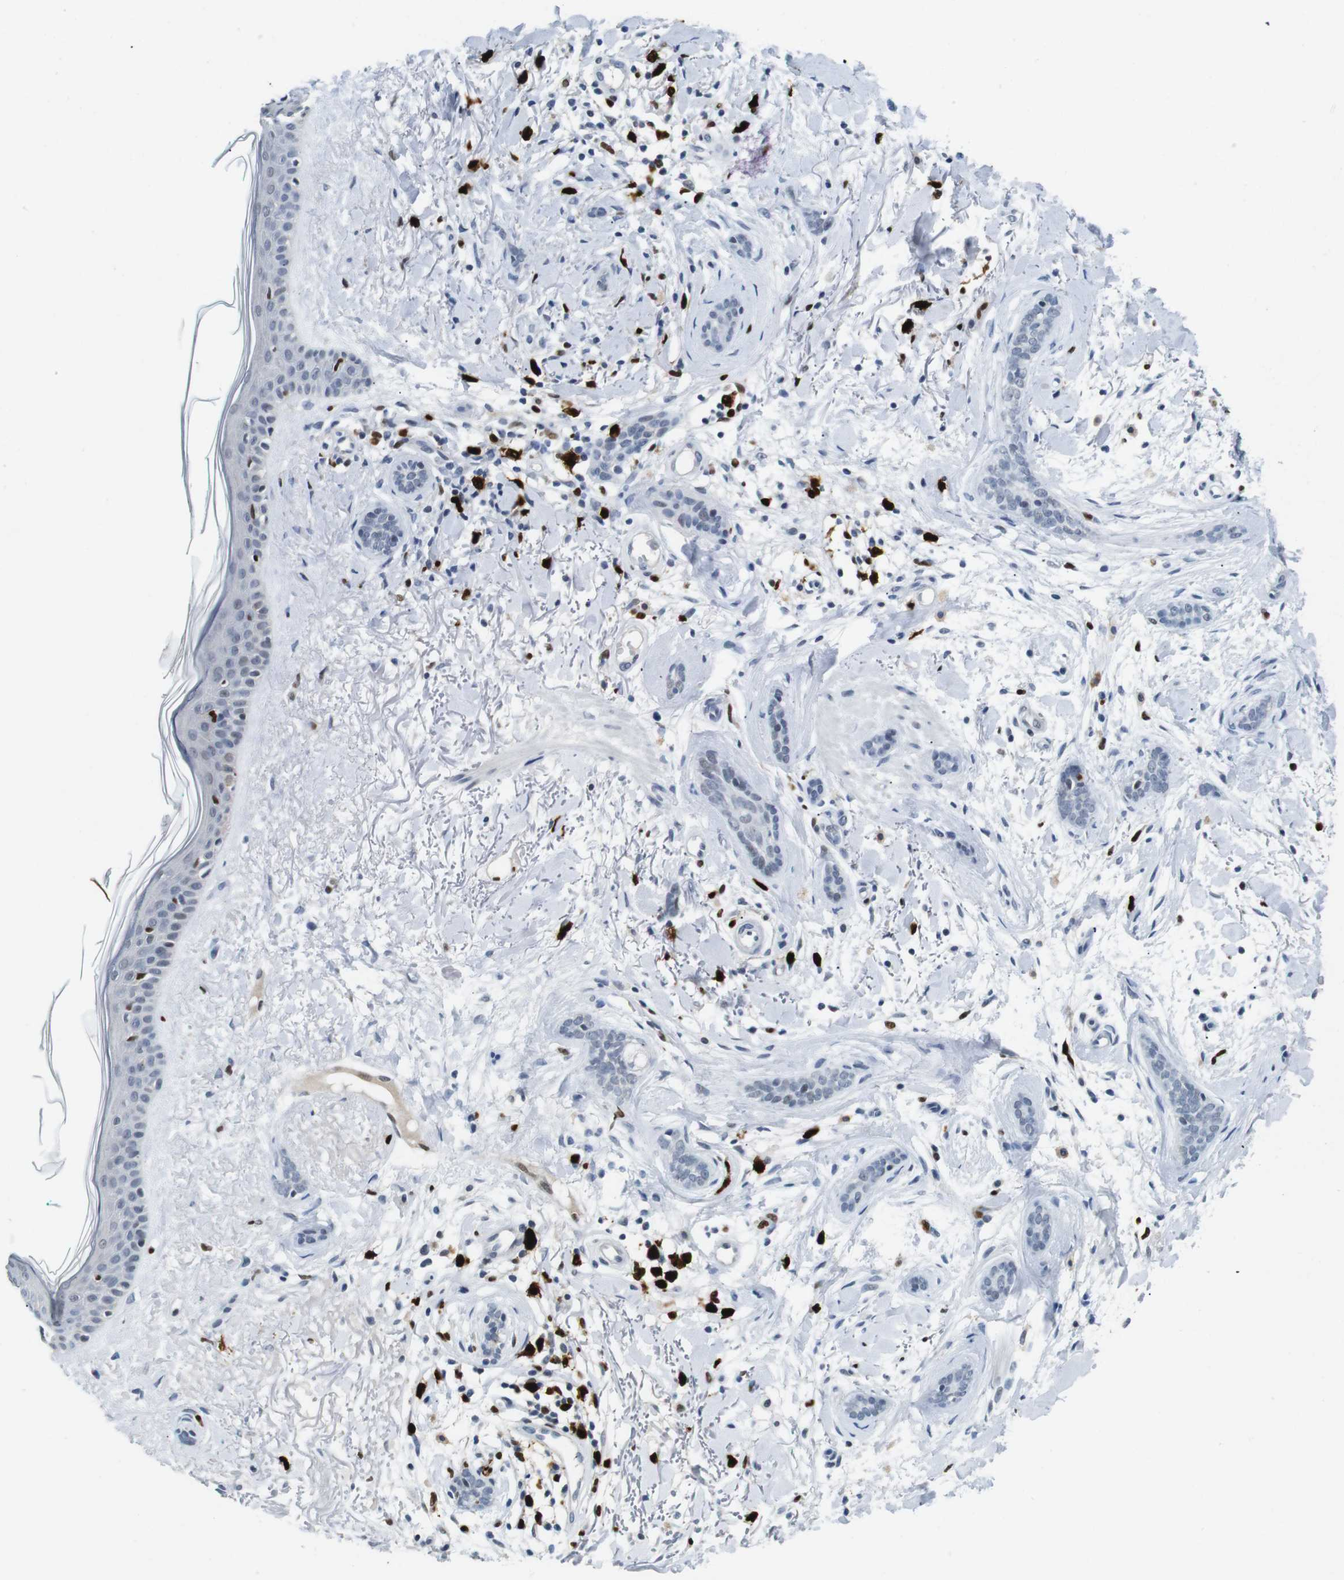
{"staining": {"intensity": "negative", "quantity": "none", "location": "none"}, "tissue": "skin cancer", "cell_type": "Tumor cells", "image_type": "cancer", "snomed": [{"axis": "morphology", "description": "Basal cell carcinoma"}, {"axis": "morphology", "description": "Adnexal tumor, benign"}, {"axis": "topography", "description": "Skin"}], "caption": "Immunohistochemistry (IHC) image of human skin cancer (benign adnexal tumor) stained for a protein (brown), which exhibits no expression in tumor cells. (DAB (3,3'-diaminobenzidine) immunohistochemistry (IHC), high magnification).", "gene": "IRF8", "patient": {"sex": "female", "age": 42}}